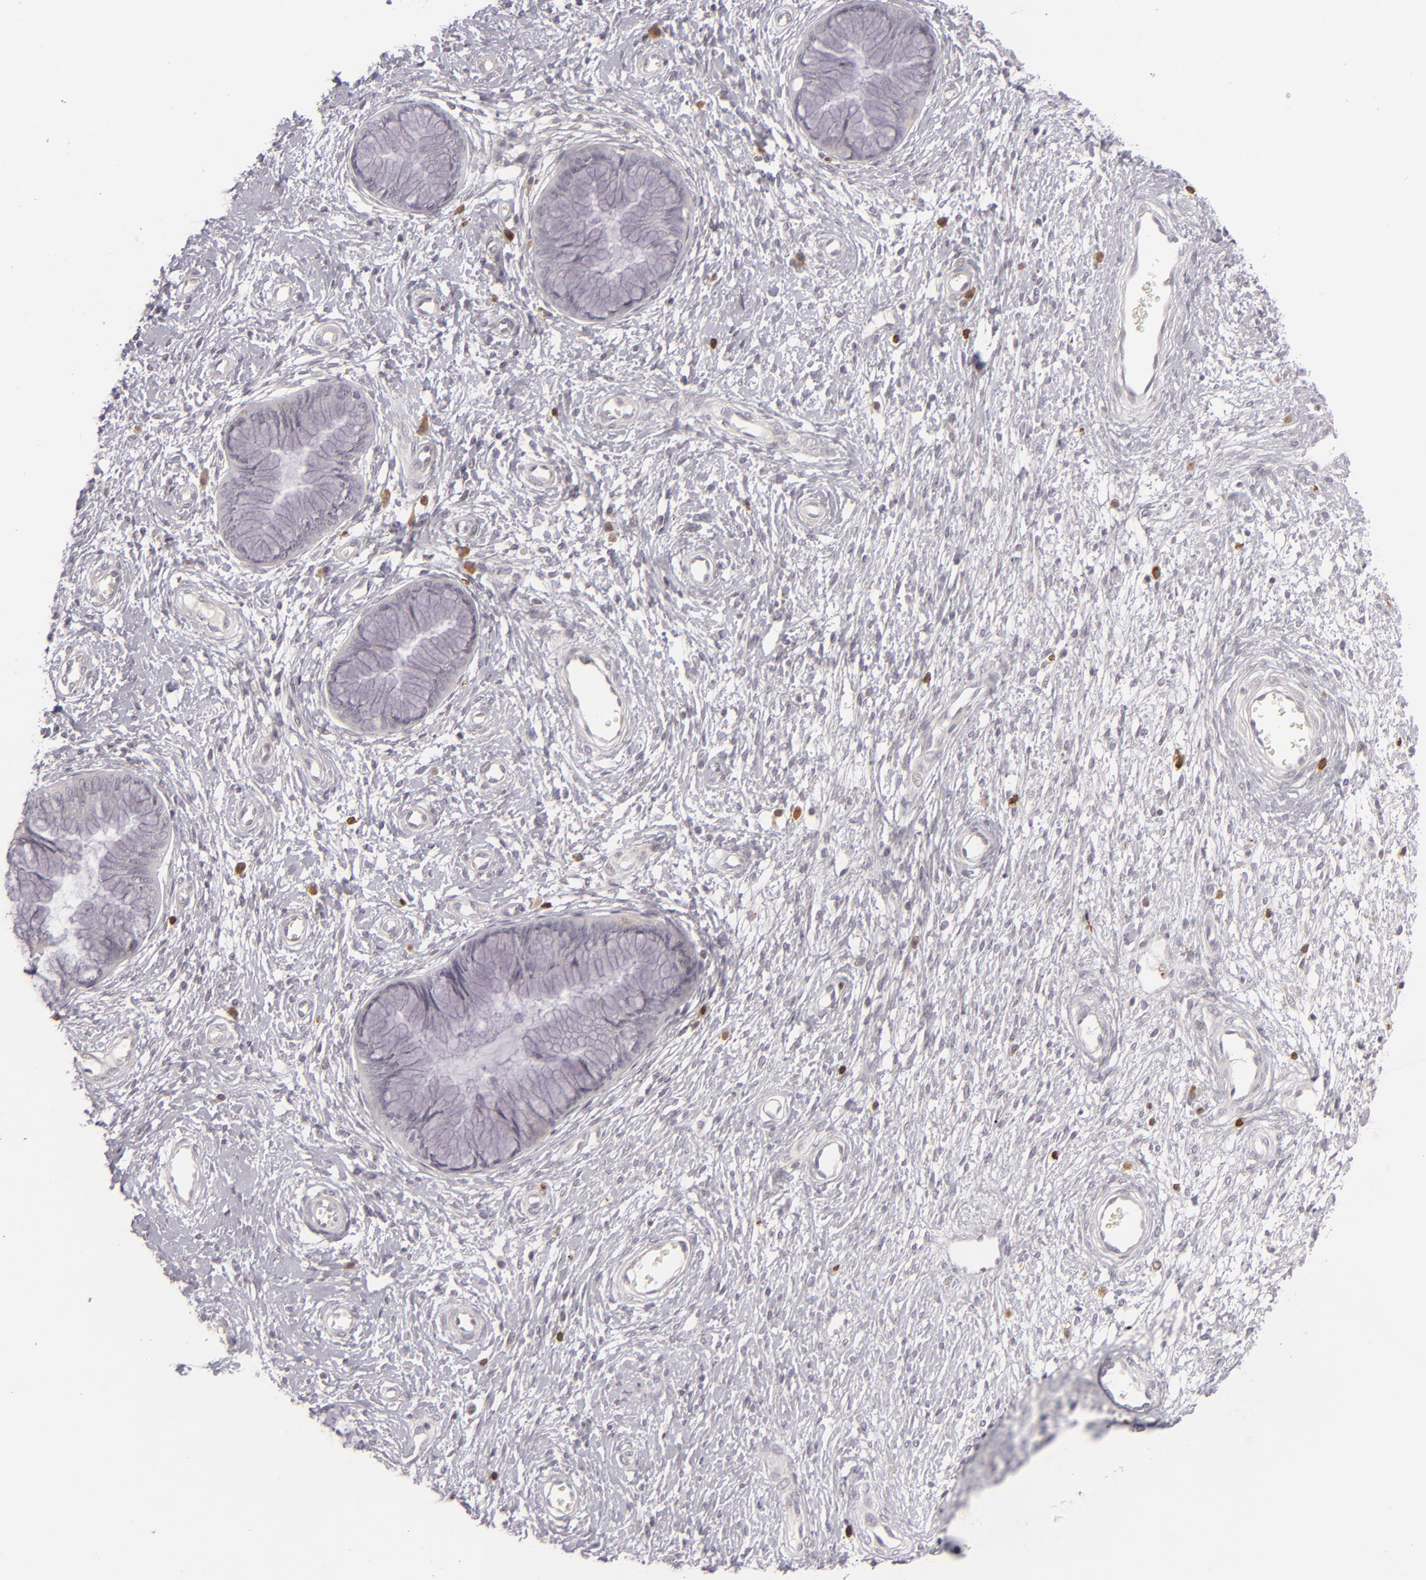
{"staining": {"intensity": "negative", "quantity": "none", "location": "none"}, "tissue": "cervix", "cell_type": "Glandular cells", "image_type": "normal", "snomed": [{"axis": "morphology", "description": "Normal tissue, NOS"}, {"axis": "topography", "description": "Cervix"}], "caption": "Protein analysis of normal cervix reveals no significant positivity in glandular cells. Brightfield microscopy of immunohistochemistry (IHC) stained with DAB (3,3'-diaminobenzidine) (brown) and hematoxylin (blue), captured at high magnification.", "gene": "APOBEC3G", "patient": {"sex": "female", "age": 55}}